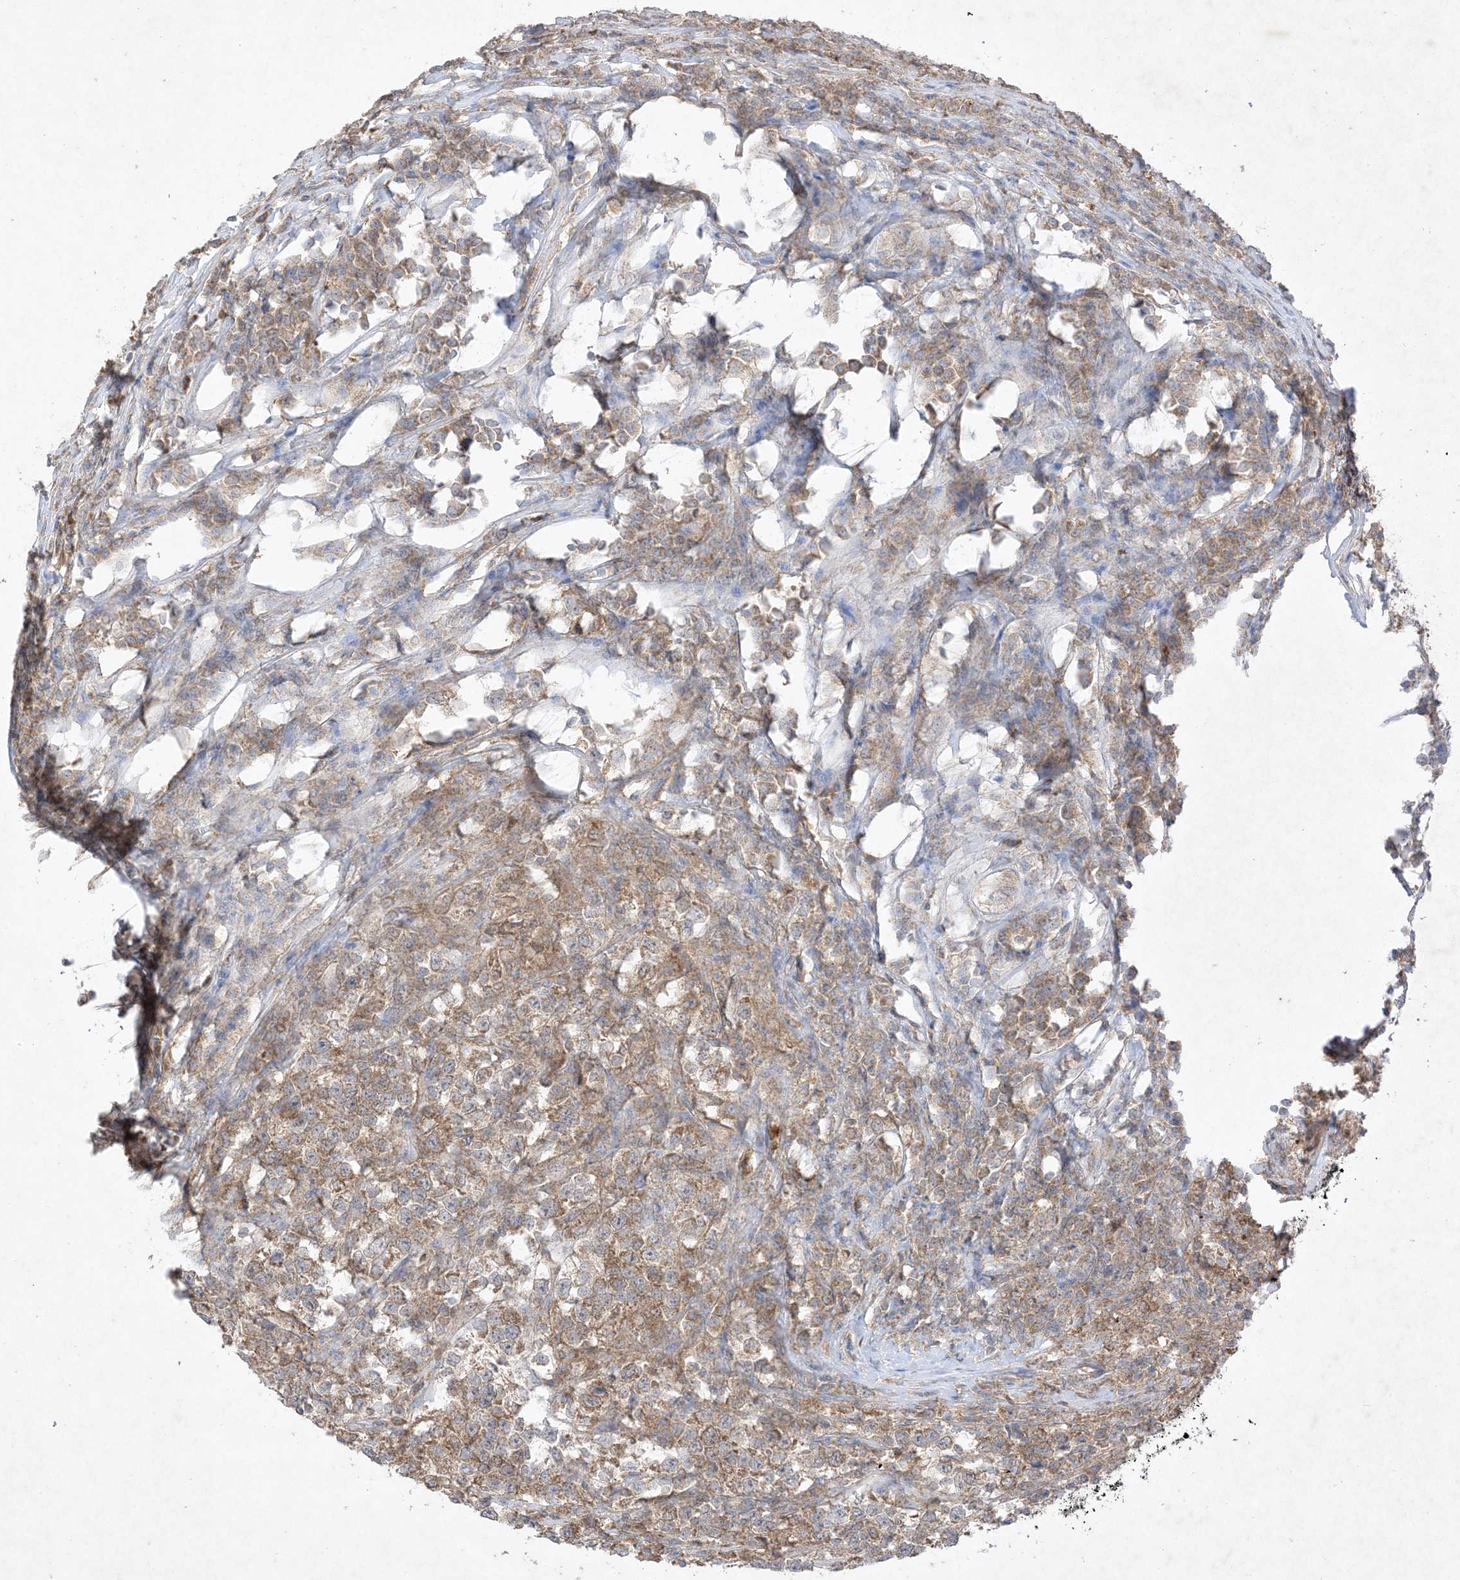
{"staining": {"intensity": "moderate", "quantity": ">75%", "location": "cytoplasmic/membranous"}, "tissue": "testis cancer", "cell_type": "Tumor cells", "image_type": "cancer", "snomed": [{"axis": "morphology", "description": "Normal tissue, NOS"}, {"axis": "morphology", "description": "Seminoma, NOS"}, {"axis": "topography", "description": "Testis"}], "caption": "The image reveals staining of testis cancer, revealing moderate cytoplasmic/membranous protein staining (brown color) within tumor cells. The staining was performed using DAB to visualize the protein expression in brown, while the nuclei were stained in blue with hematoxylin (Magnification: 20x).", "gene": "UBE2C", "patient": {"sex": "male", "age": 43}}